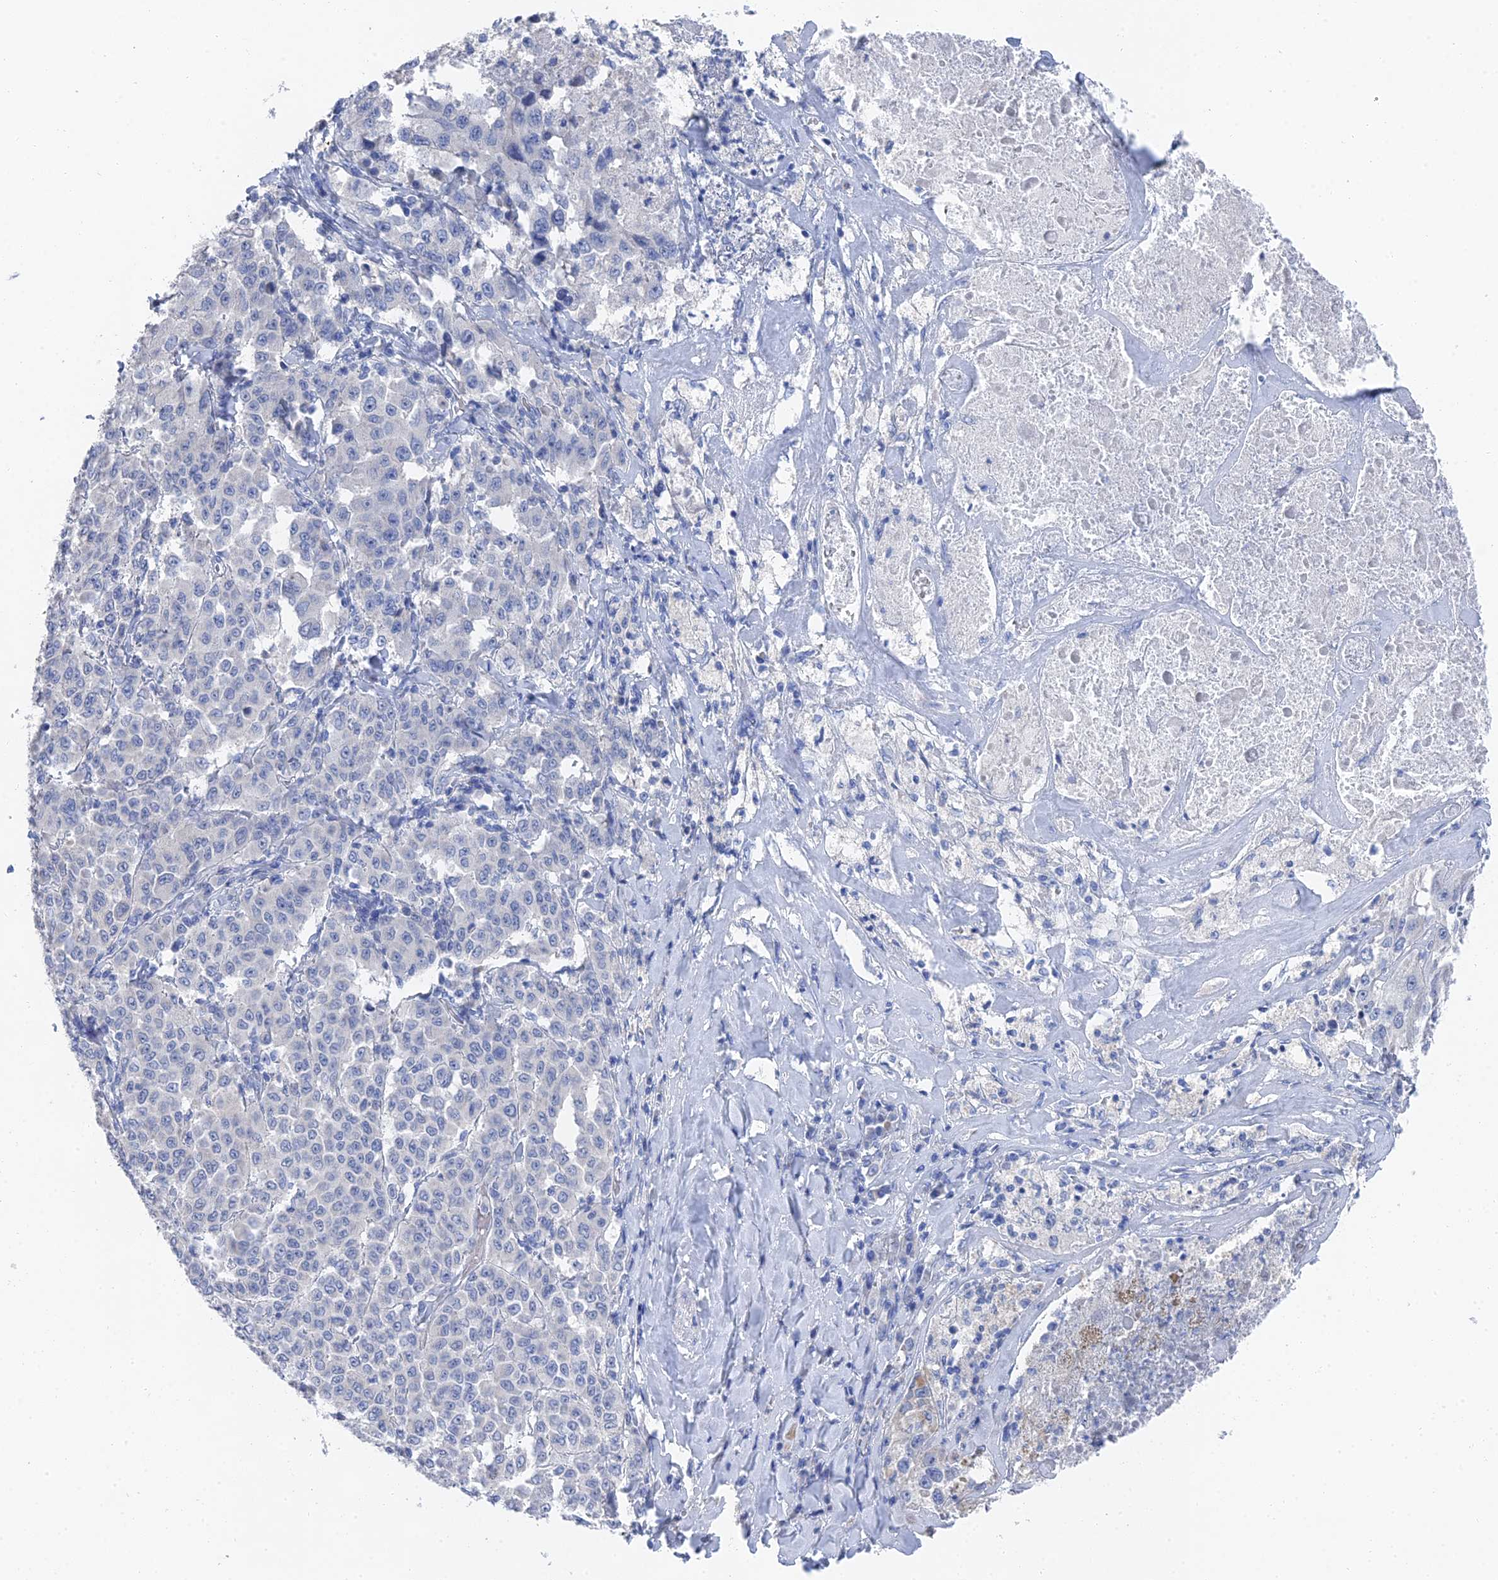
{"staining": {"intensity": "negative", "quantity": "none", "location": "none"}, "tissue": "melanoma", "cell_type": "Tumor cells", "image_type": "cancer", "snomed": [{"axis": "morphology", "description": "Malignant melanoma, Metastatic site"}, {"axis": "topography", "description": "Lymph node"}], "caption": "IHC of melanoma displays no staining in tumor cells.", "gene": "GFAP", "patient": {"sex": "male", "age": 62}}